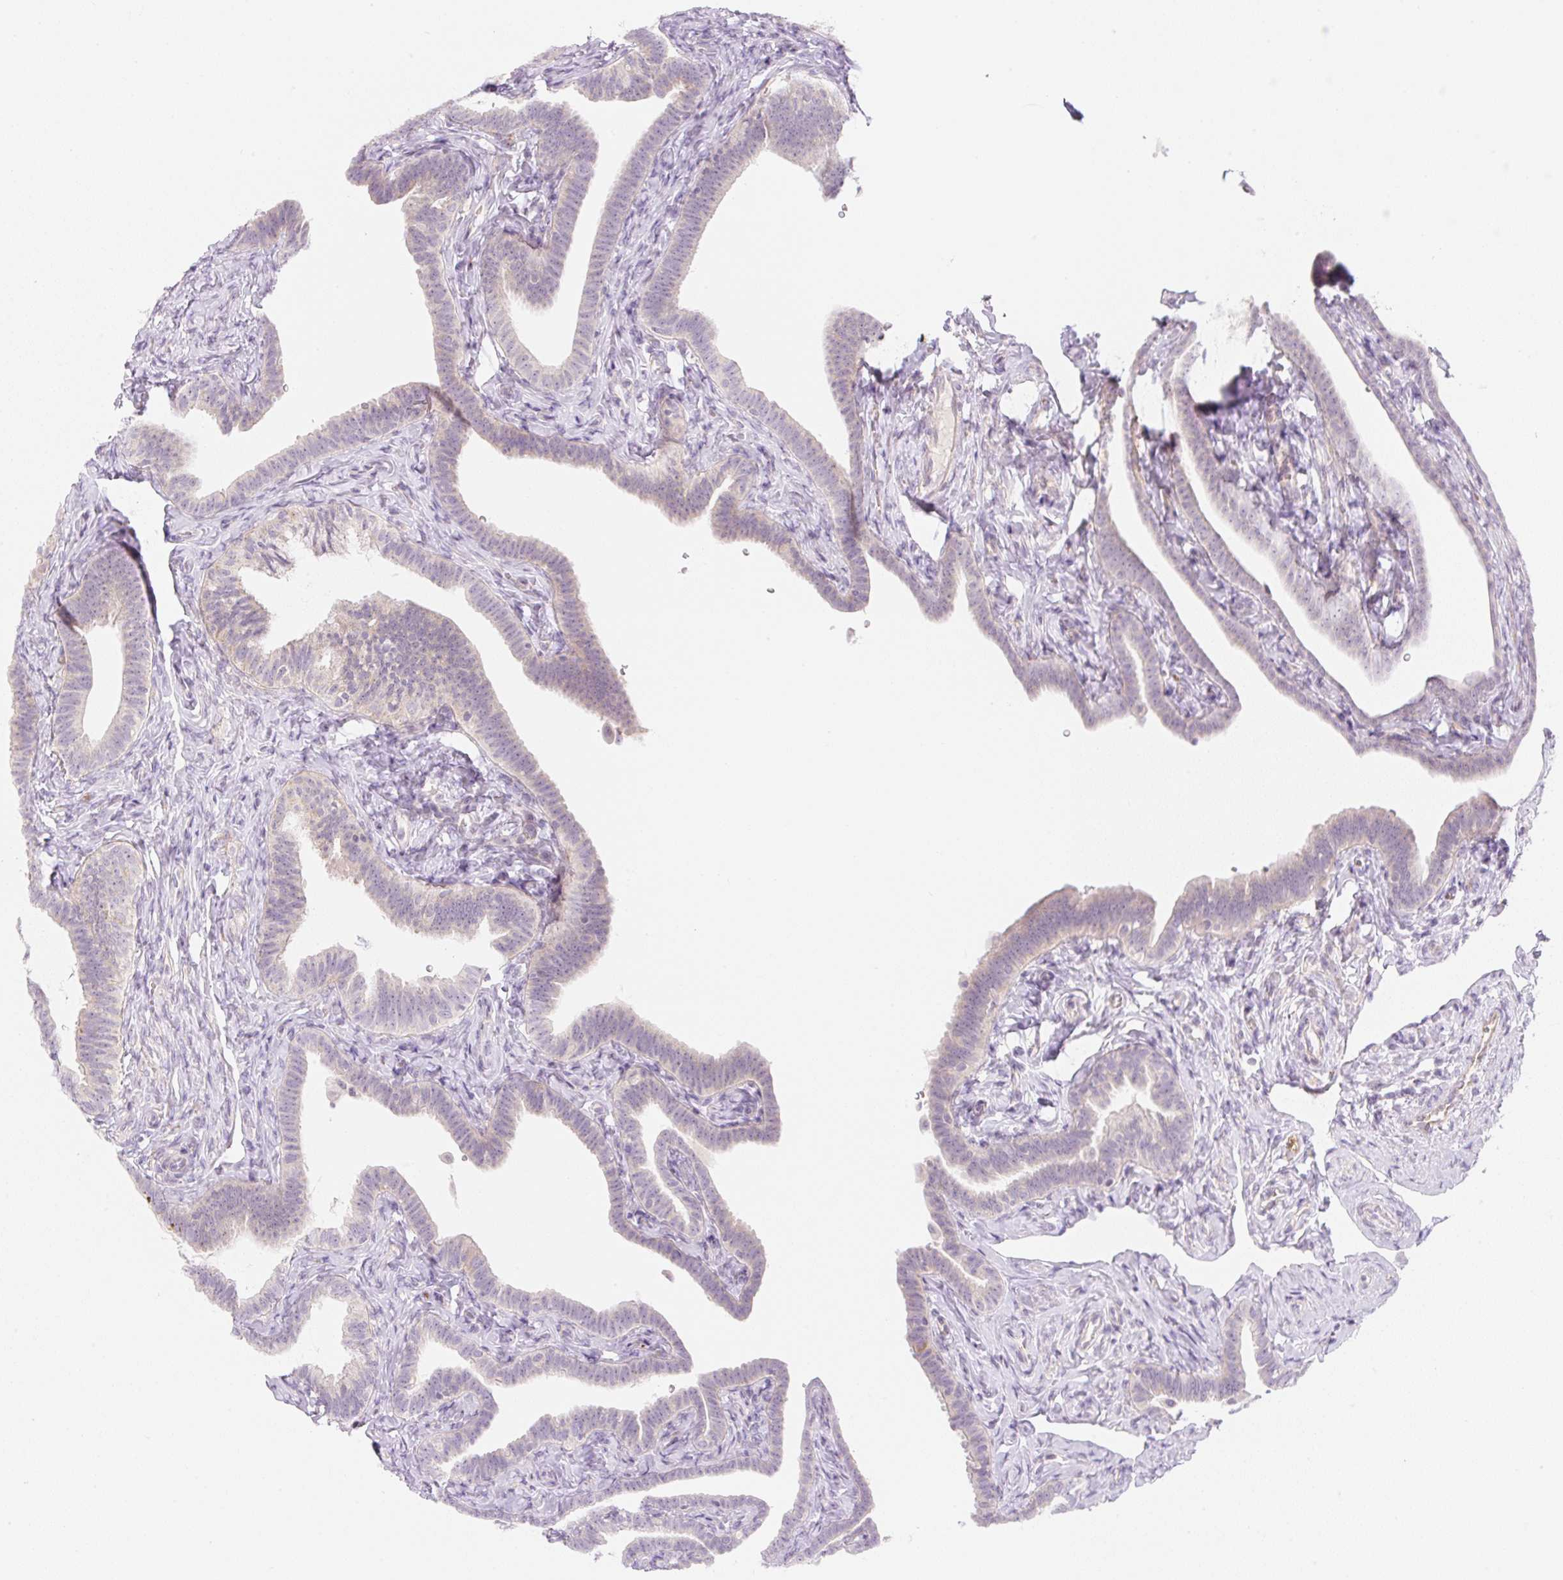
{"staining": {"intensity": "weak", "quantity": "<25%", "location": "cytoplasmic/membranous"}, "tissue": "fallopian tube", "cell_type": "Glandular cells", "image_type": "normal", "snomed": [{"axis": "morphology", "description": "Normal tissue, NOS"}, {"axis": "topography", "description": "Fallopian tube"}], "caption": "DAB (3,3'-diaminobenzidine) immunohistochemical staining of normal fallopian tube shows no significant expression in glandular cells.", "gene": "CASKIN1", "patient": {"sex": "female", "age": 69}}